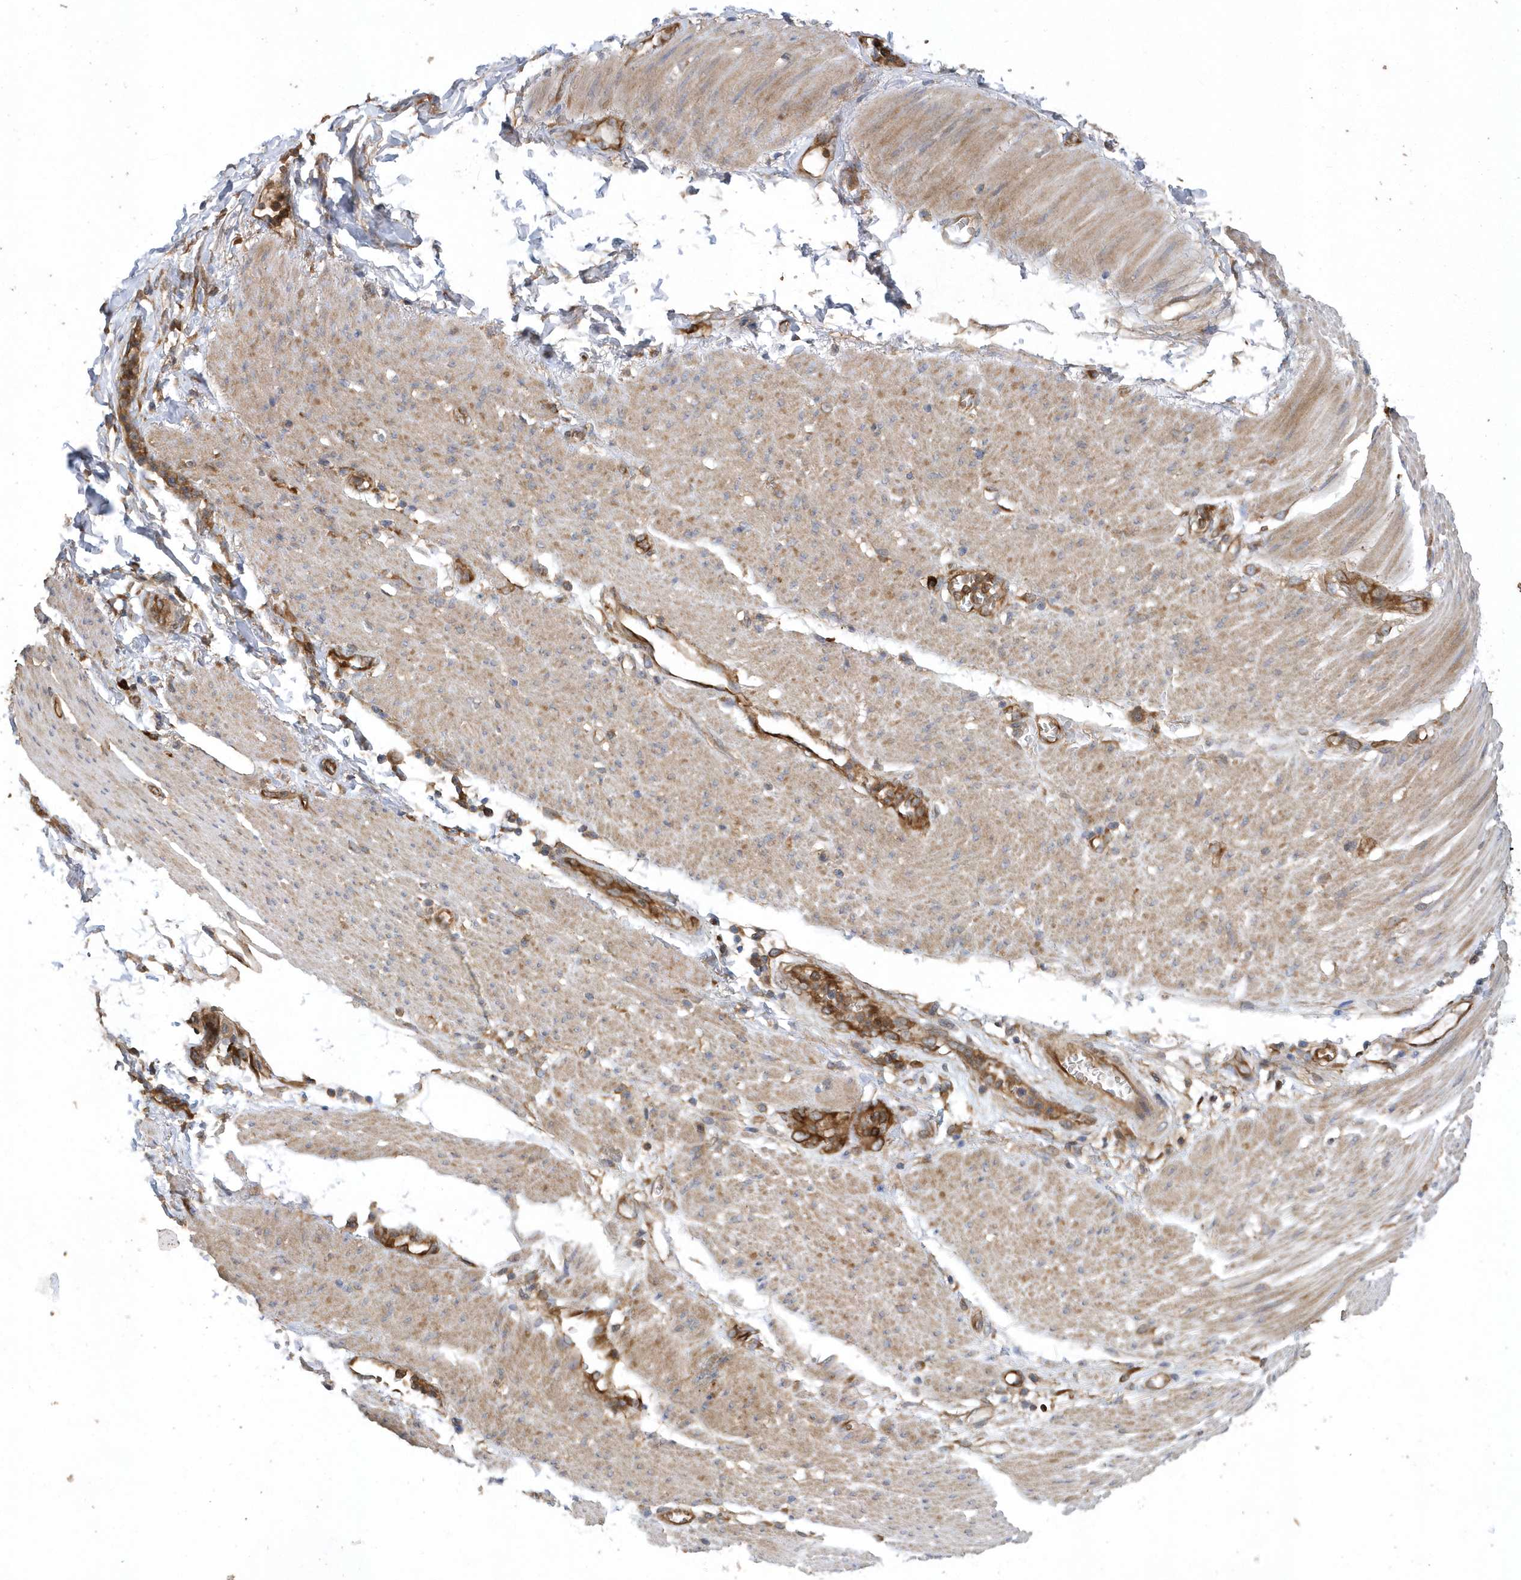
{"staining": {"intensity": "moderate", "quantity": ">75%", "location": "cytoplasmic/membranous"}, "tissue": "stomach cancer", "cell_type": "Tumor cells", "image_type": "cancer", "snomed": [{"axis": "morphology", "description": "Adenocarcinoma, NOS"}, {"axis": "topography", "description": "Stomach"}], "caption": "Immunohistochemical staining of human adenocarcinoma (stomach) reveals medium levels of moderate cytoplasmic/membranous staining in about >75% of tumor cells. Immunohistochemistry stains the protein of interest in brown and the nuclei are stained blue.", "gene": "PAICS", "patient": {"sex": "female", "age": 73}}